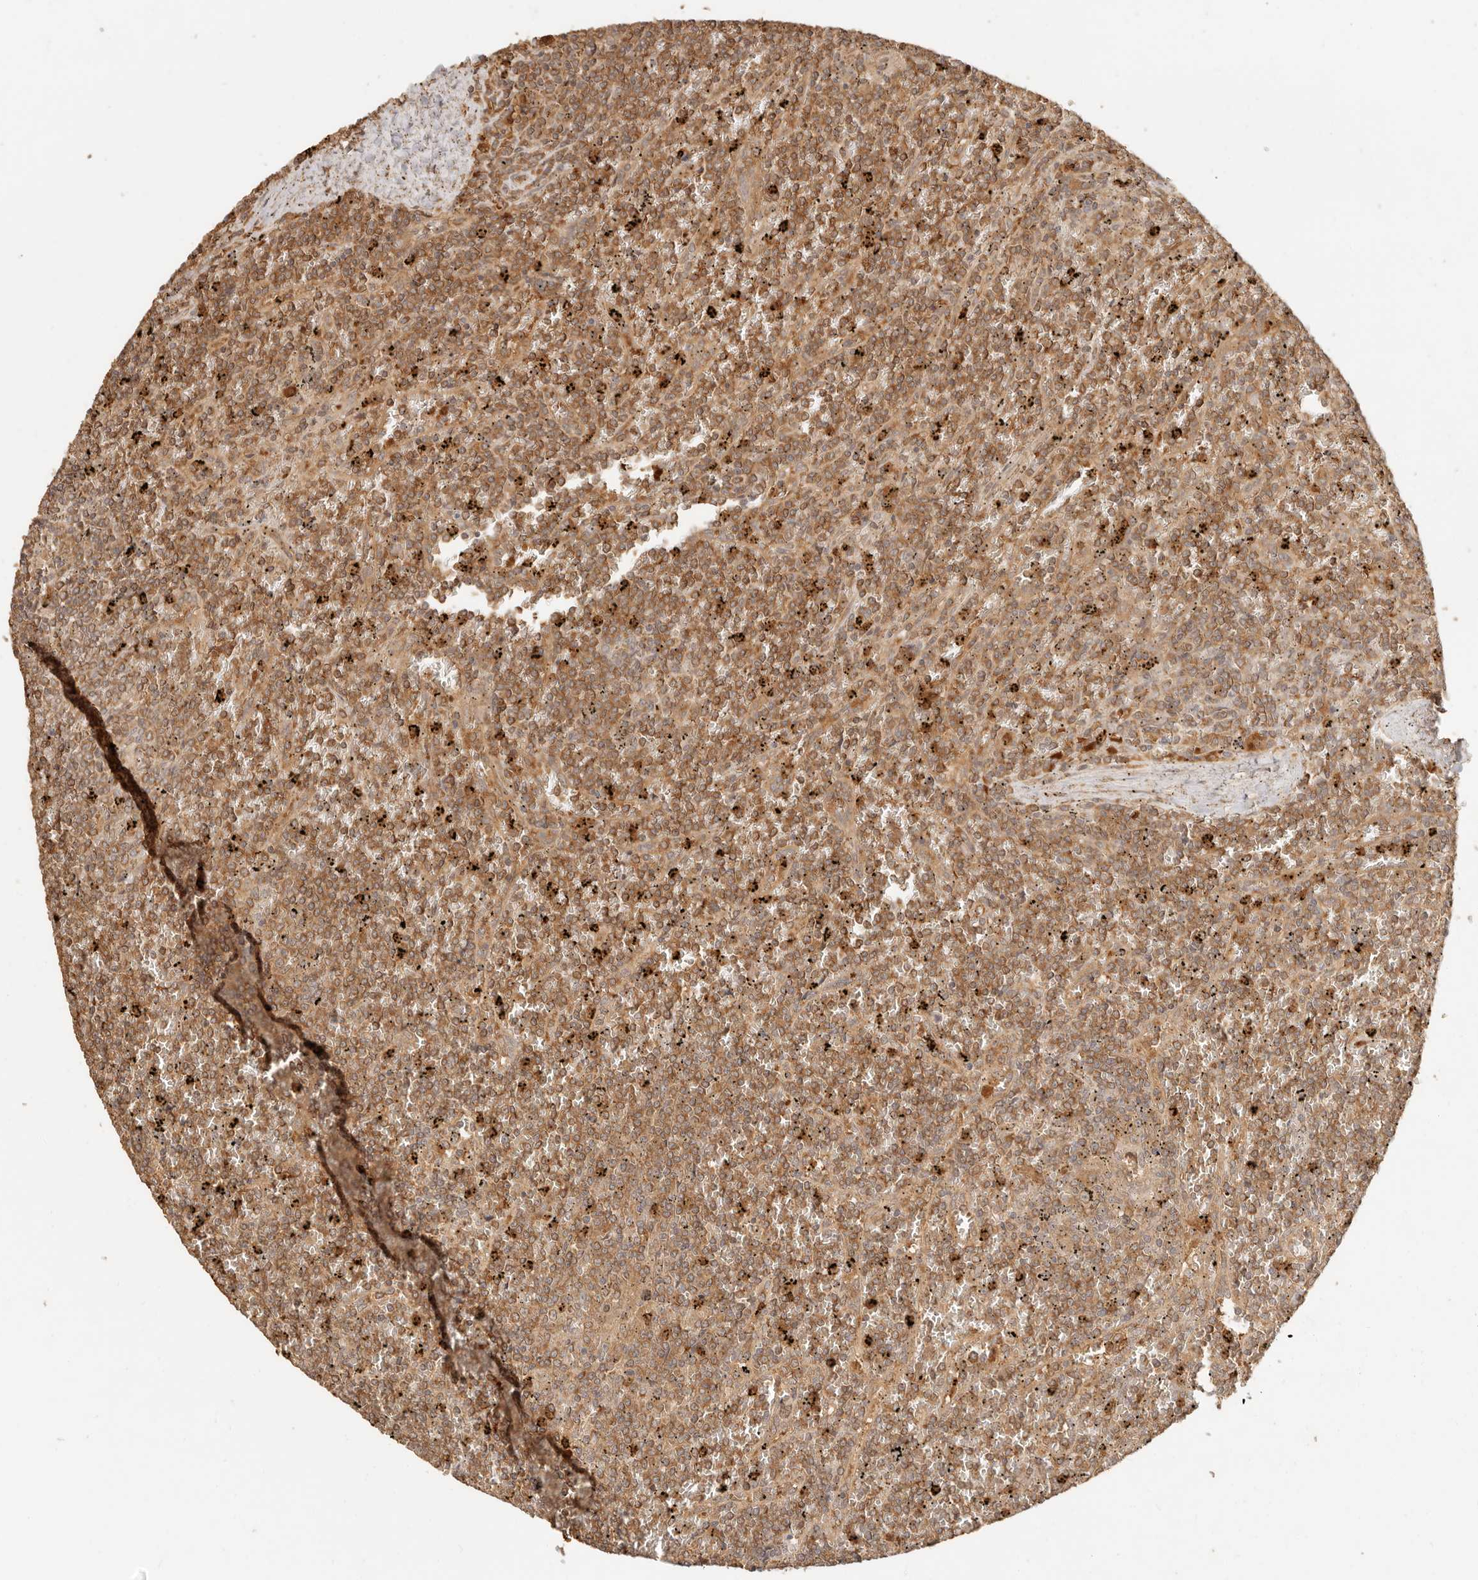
{"staining": {"intensity": "moderate", "quantity": ">75%", "location": "cytoplasmic/membranous"}, "tissue": "lymphoma", "cell_type": "Tumor cells", "image_type": "cancer", "snomed": [{"axis": "morphology", "description": "Malignant lymphoma, non-Hodgkin's type, Low grade"}, {"axis": "topography", "description": "Spleen"}], "caption": "A micrograph of malignant lymphoma, non-Hodgkin's type (low-grade) stained for a protein shows moderate cytoplasmic/membranous brown staining in tumor cells.", "gene": "INTS11", "patient": {"sex": "female", "age": 19}}